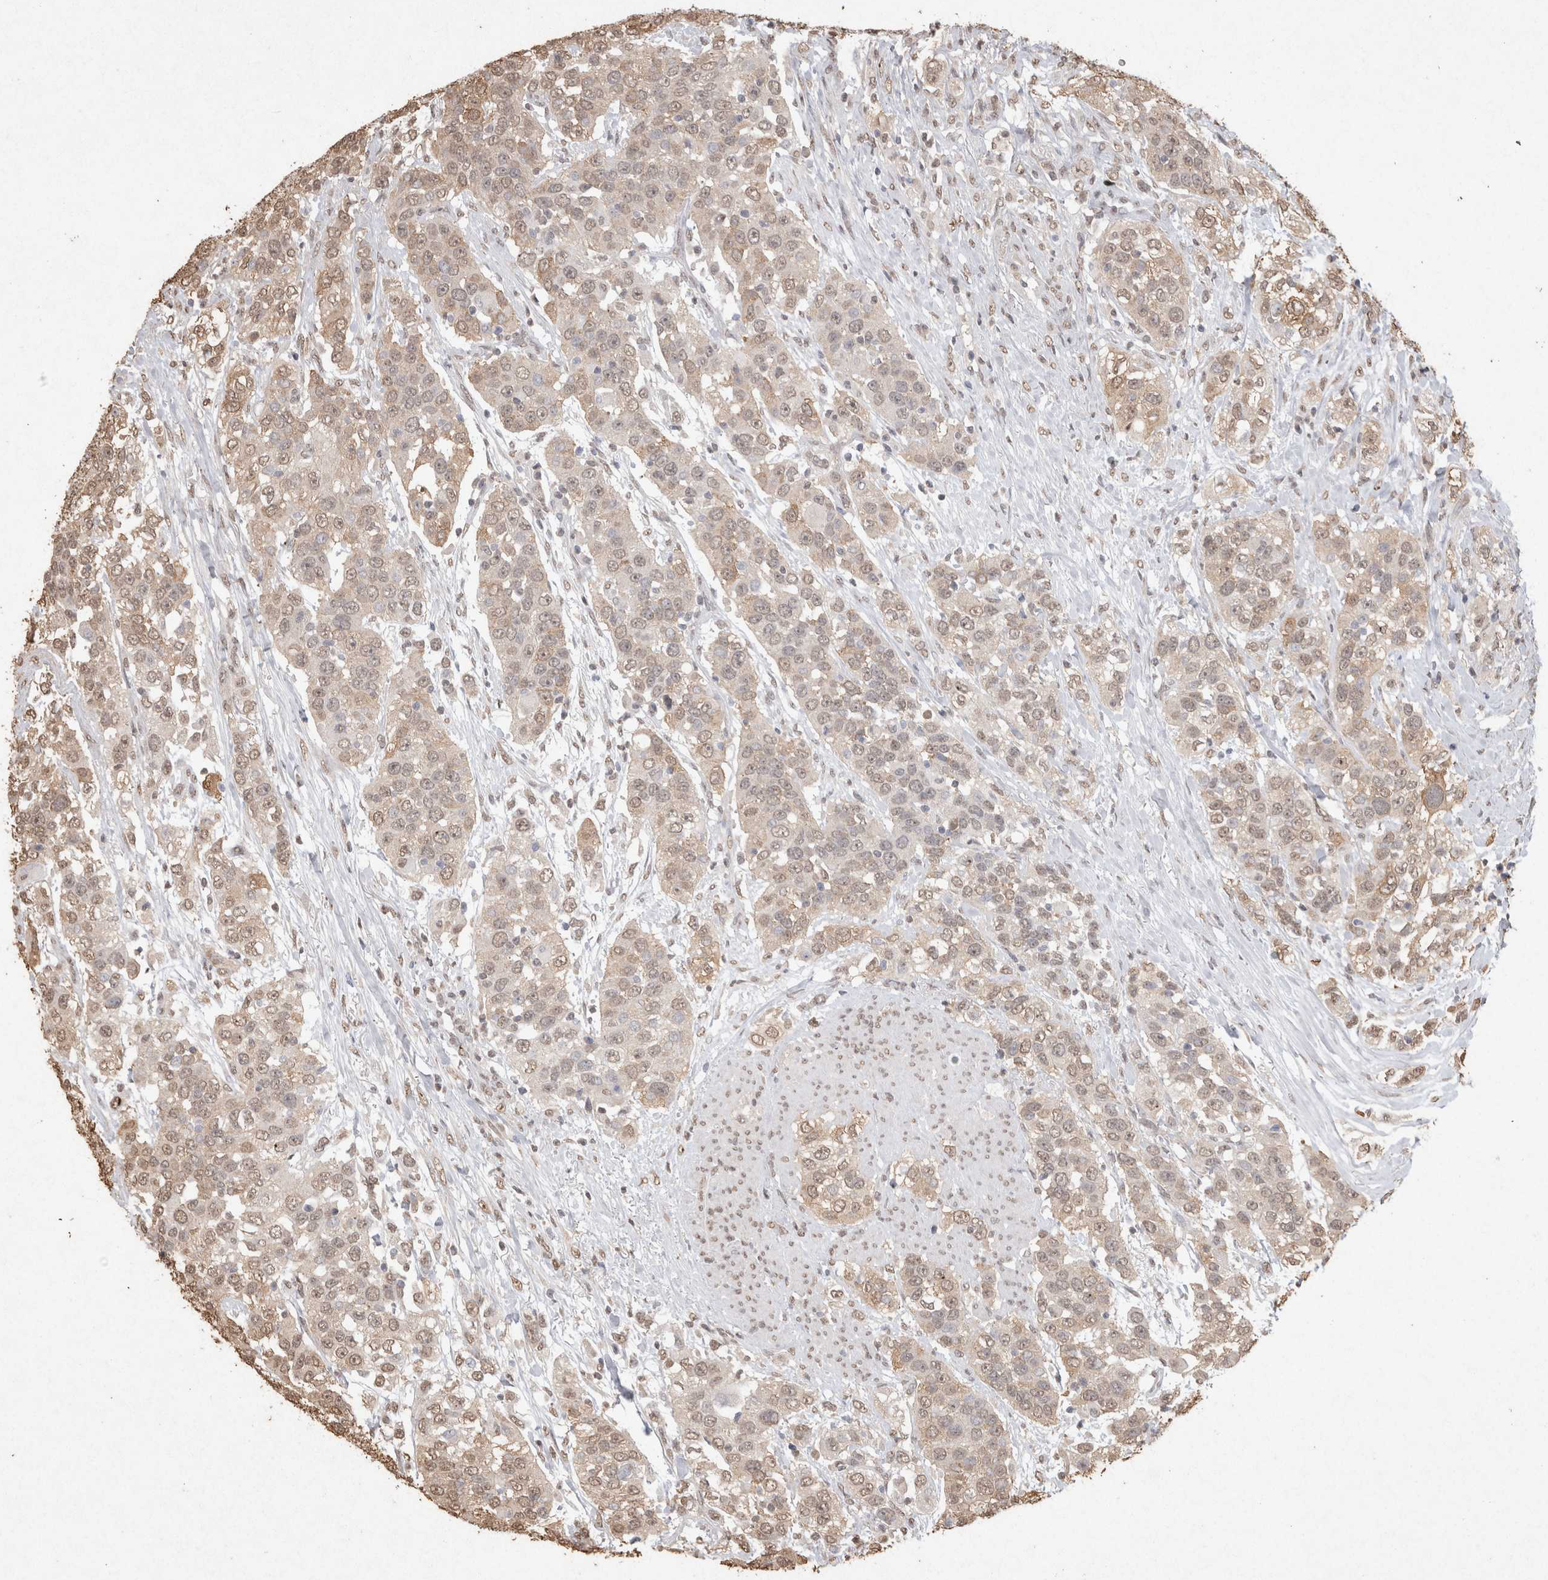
{"staining": {"intensity": "weak", "quantity": ">75%", "location": "nuclear"}, "tissue": "urothelial cancer", "cell_type": "Tumor cells", "image_type": "cancer", "snomed": [{"axis": "morphology", "description": "Urothelial carcinoma, High grade"}, {"axis": "topography", "description": "Urinary bladder"}], "caption": "Protein expression analysis of urothelial carcinoma (high-grade) exhibits weak nuclear positivity in approximately >75% of tumor cells. Immunohistochemistry (ihc) stains the protein of interest in brown and the nuclei are stained blue.", "gene": "MLX", "patient": {"sex": "female", "age": 80}}